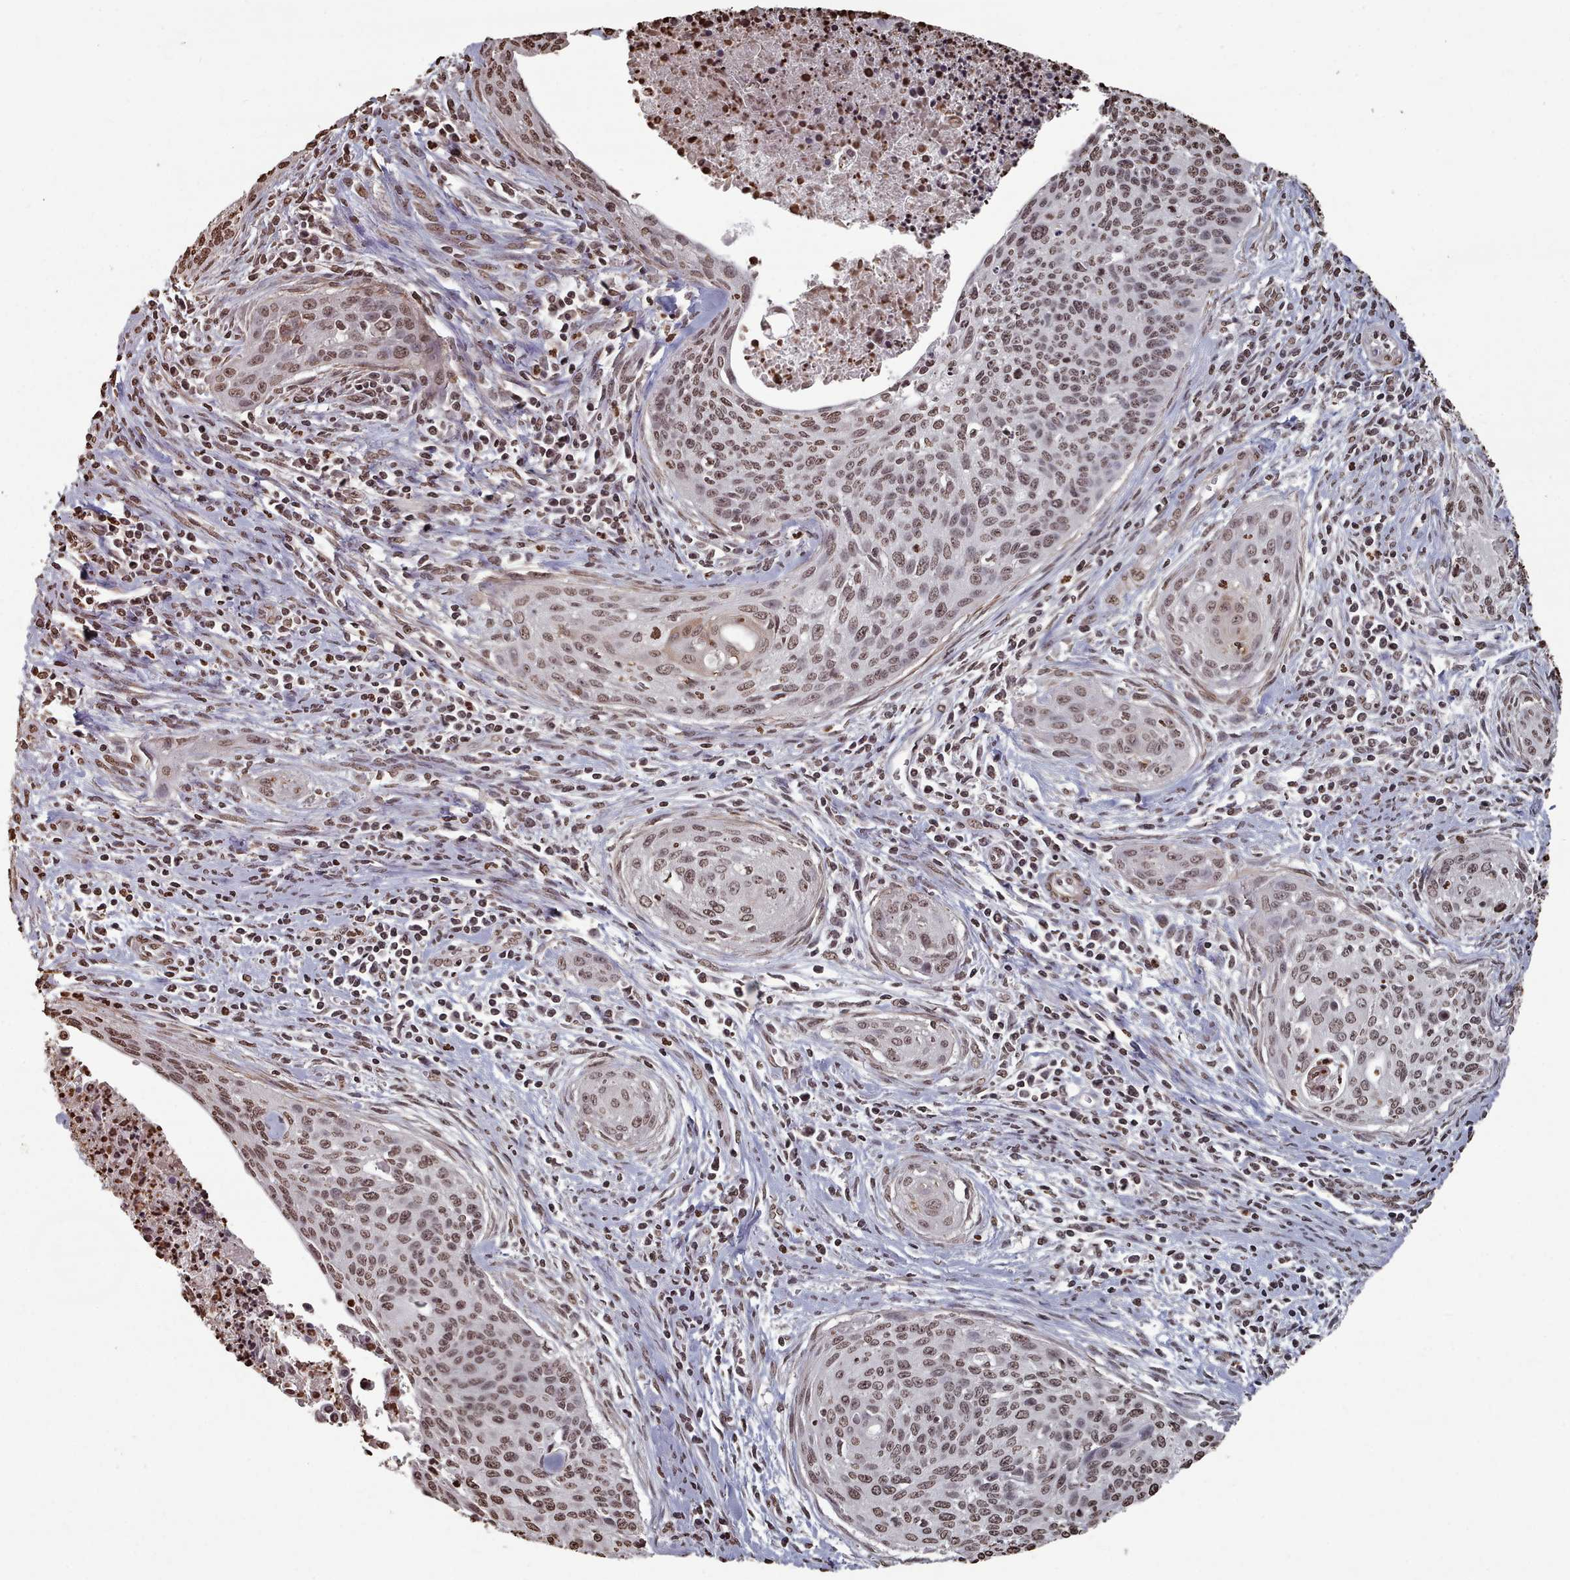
{"staining": {"intensity": "moderate", "quantity": ">75%", "location": "nuclear"}, "tissue": "cervical cancer", "cell_type": "Tumor cells", "image_type": "cancer", "snomed": [{"axis": "morphology", "description": "Squamous cell carcinoma, NOS"}, {"axis": "topography", "description": "Cervix"}], "caption": "High-magnification brightfield microscopy of squamous cell carcinoma (cervical) stained with DAB (3,3'-diaminobenzidine) (brown) and counterstained with hematoxylin (blue). tumor cells exhibit moderate nuclear staining is identified in about>75% of cells. The staining was performed using DAB, with brown indicating positive protein expression. Nuclei are stained blue with hematoxylin.", "gene": "PLEKHG5", "patient": {"sex": "female", "age": 55}}